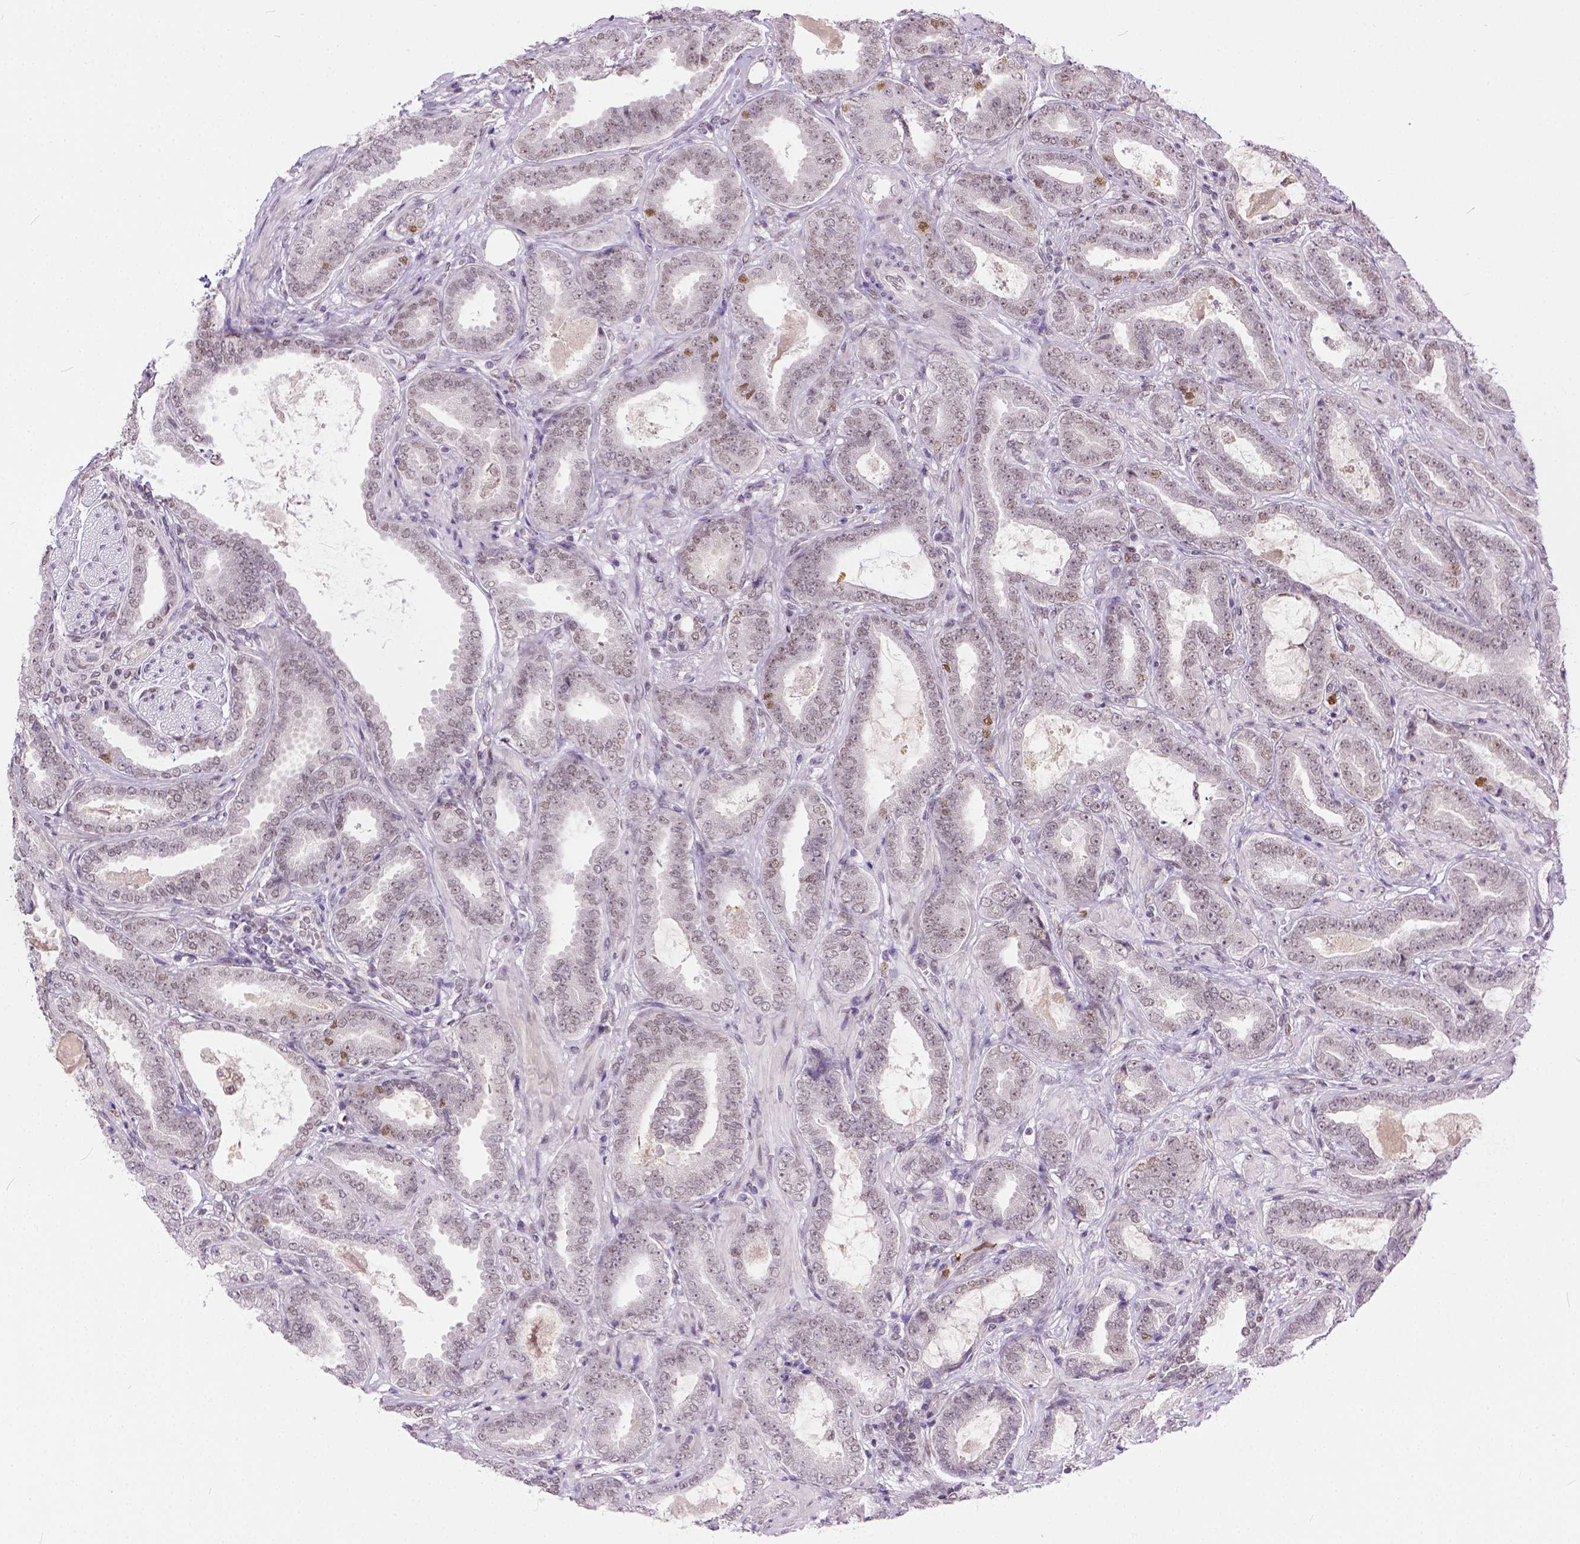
{"staining": {"intensity": "weak", "quantity": ">75%", "location": "nuclear"}, "tissue": "prostate cancer", "cell_type": "Tumor cells", "image_type": "cancer", "snomed": [{"axis": "morphology", "description": "Adenocarcinoma, NOS"}, {"axis": "topography", "description": "Prostate"}], "caption": "Approximately >75% of tumor cells in adenocarcinoma (prostate) reveal weak nuclear protein positivity as visualized by brown immunohistochemical staining.", "gene": "ERCC1", "patient": {"sex": "male", "age": 64}}